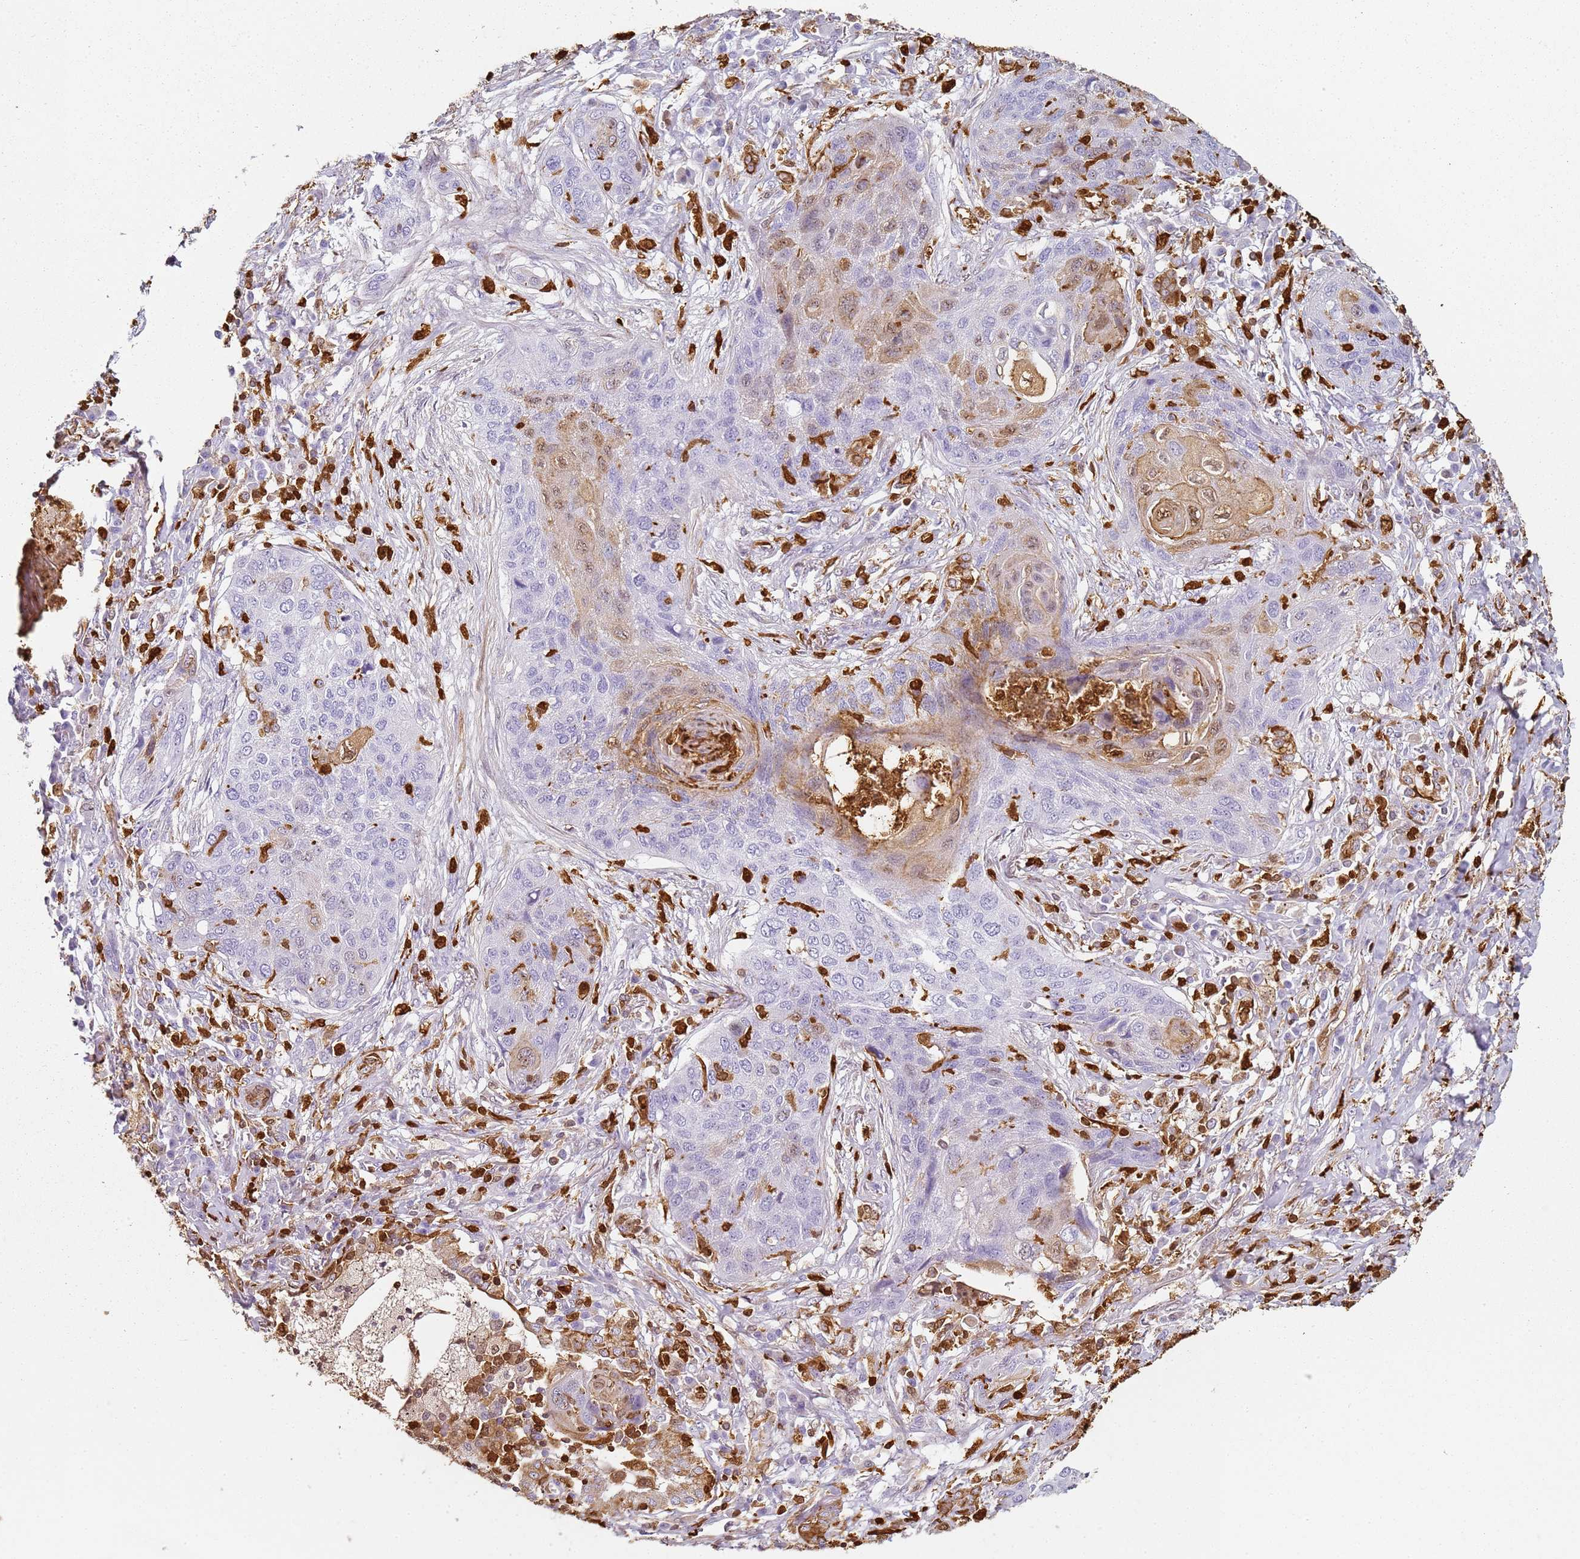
{"staining": {"intensity": "negative", "quantity": "none", "location": "none"}, "tissue": "lung cancer", "cell_type": "Tumor cells", "image_type": "cancer", "snomed": [{"axis": "morphology", "description": "Squamous cell carcinoma, NOS"}, {"axis": "topography", "description": "Lung"}], "caption": "High magnification brightfield microscopy of lung cancer stained with DAB (3,3'-diaminobenzidine) (brown) and counterstained with hematoxylin (blue): tumor cells show no significant positivity.", "gene": "S100A4", "patient": {"sex": "female", "age": 63}}